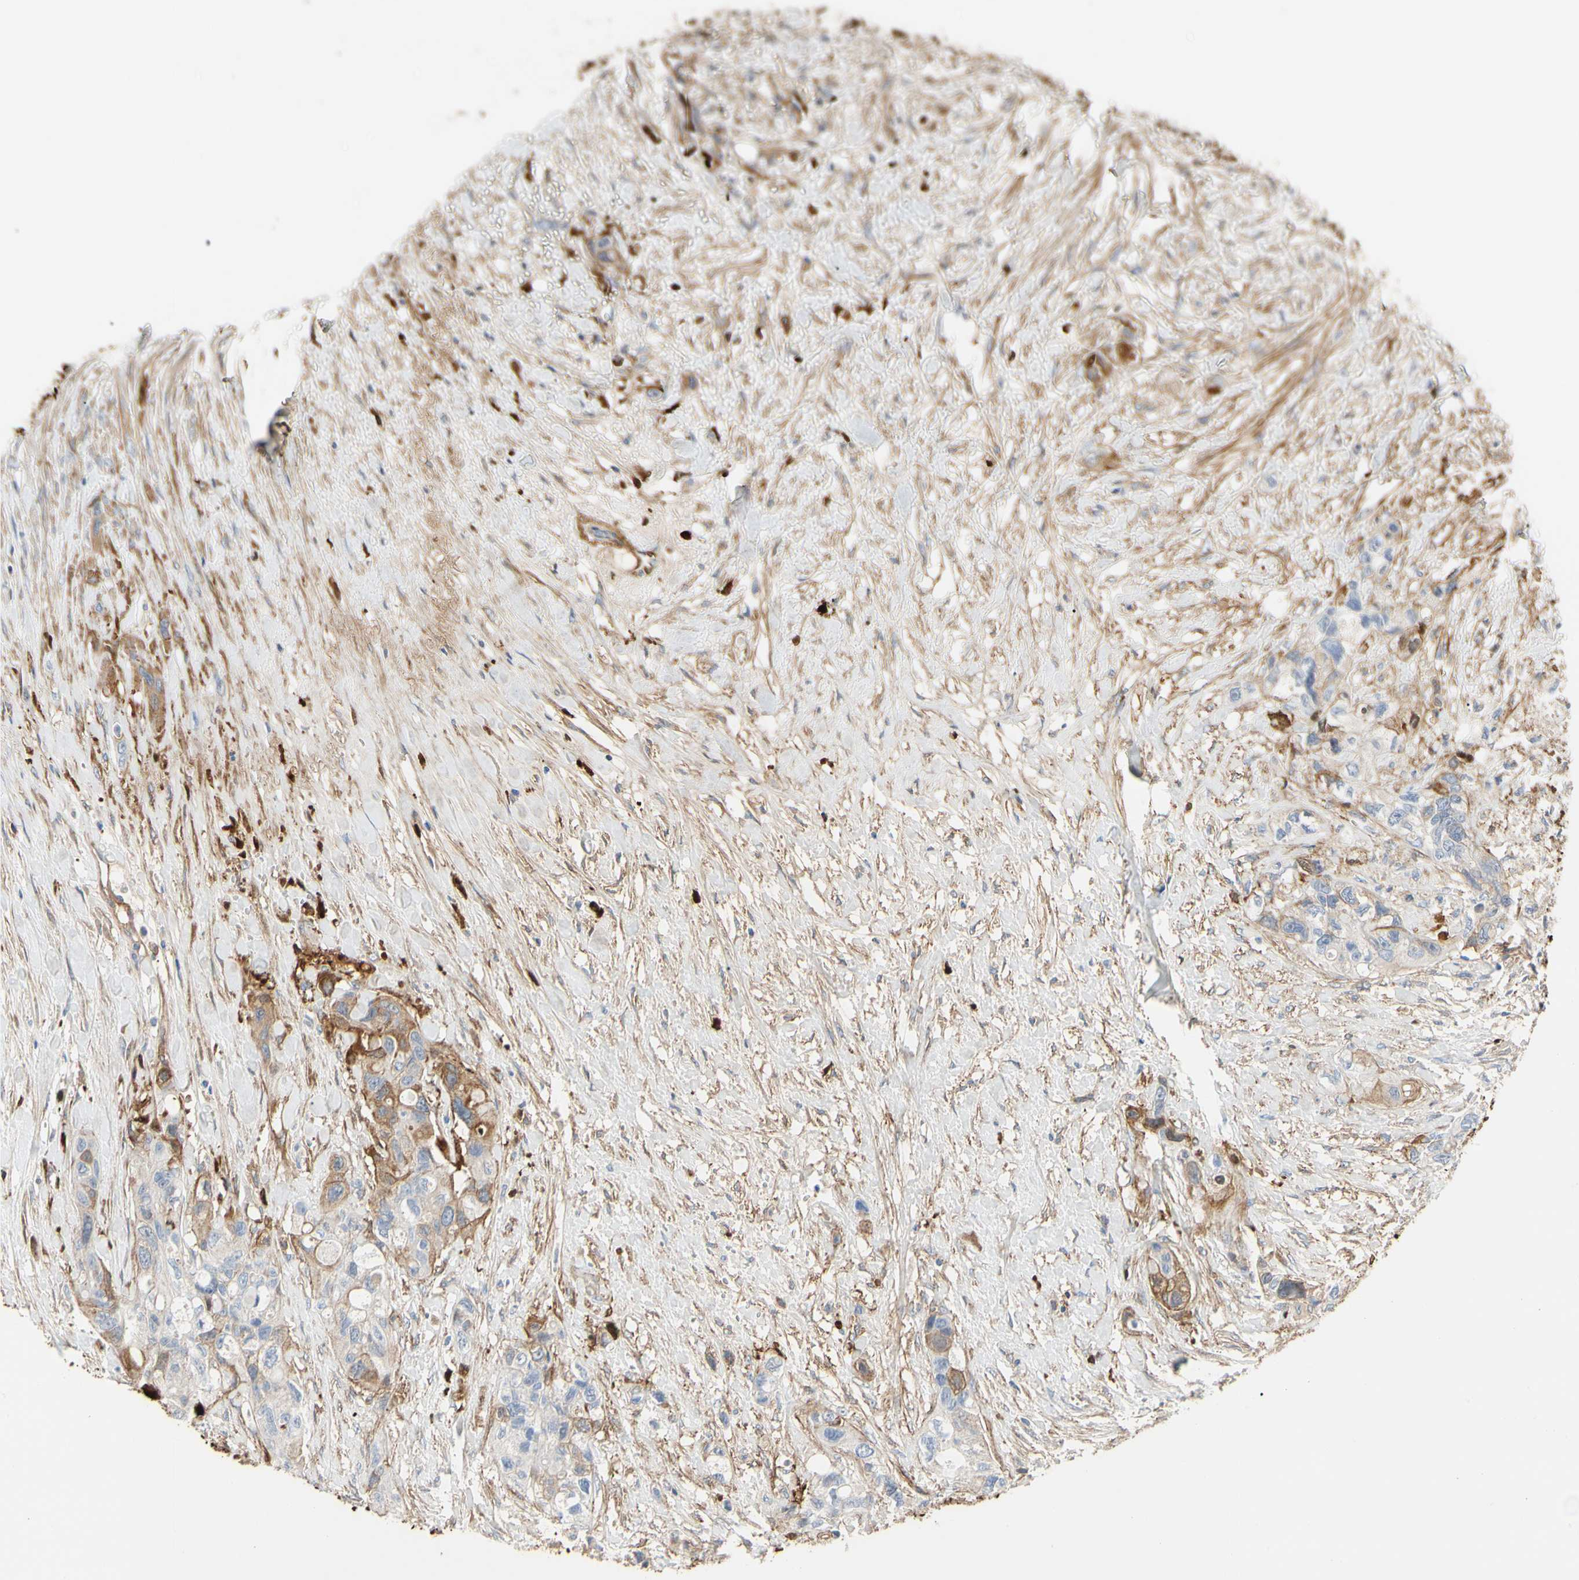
{"staining": {"intensity": "negative", "quantity": "none", "location": "none"}, "tissue": "colorectal cancer", "cell_type": "Tumor cells", "image_type": "cancer", "snomed": [{"axis": "morphology", "description": "Adenocarcinoma, NOS"}, {"axis": "topography", "description": "Colon"}], "caption": "IHC of human colorectal cancer (adenocarcinoma) shows no staining in tumor cells.", "gene": "FGB", "patient": {"sex": "female", "age": 57}}